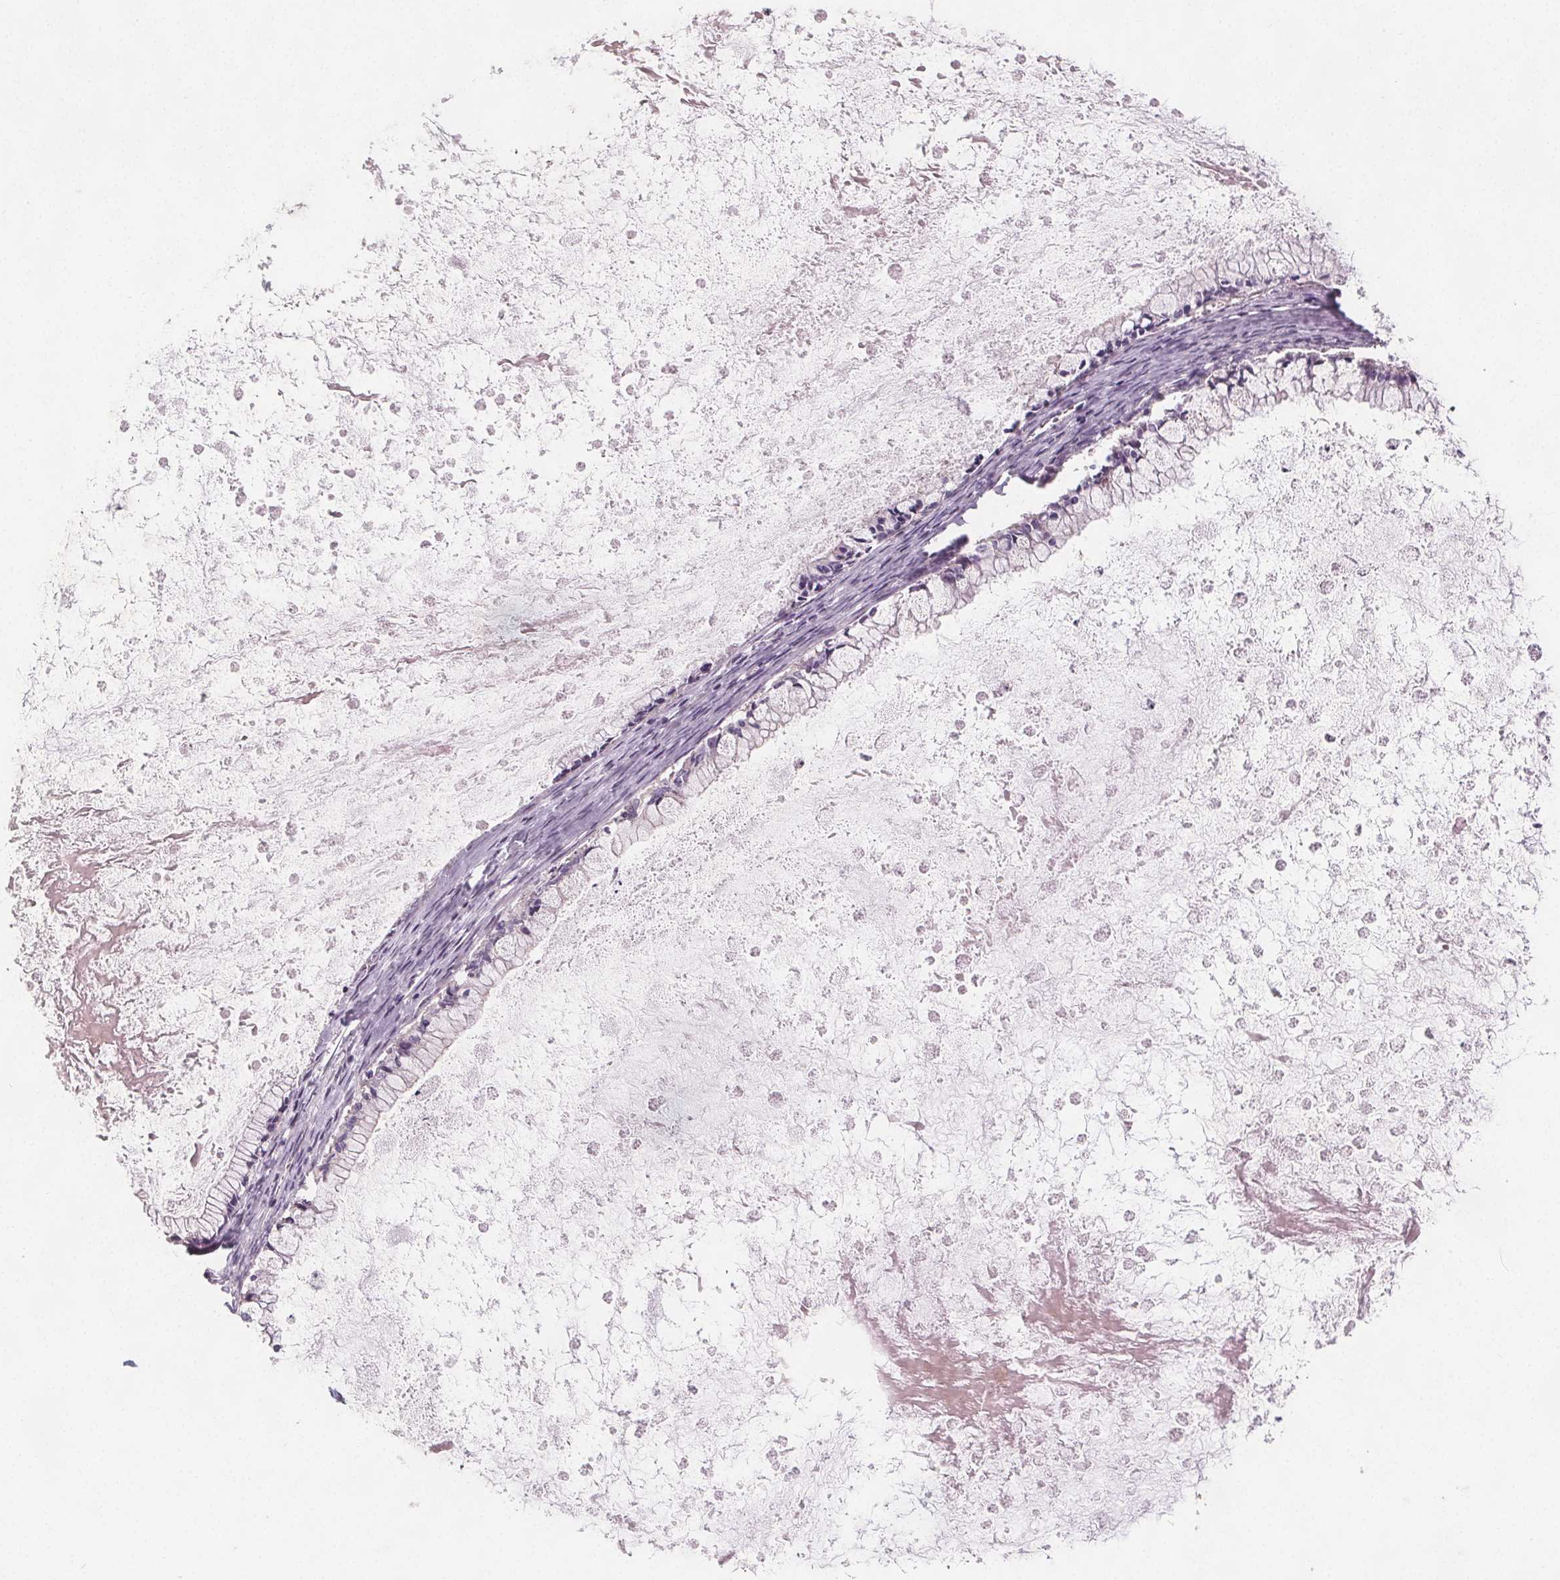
{"staining": {"intensity": "negative", "quantity": "none", "location": "none"}, "tissue": "ovarian cancer", "cell_type": "Tumor cells", "image_type": "cancer", "snomed": [{"axis": "morphology", "description": "Cystadenocarcinoma, mucinous, NOS"}, {"axis": "topography", "description": "Ovary"}], "caption": "This micrograph is of mucinous cystadenocarcinoma (ovarian) stained with immunohistochemistry to label a protein in brown with the nuclei are counter-stained blue. There is no positivity in tumor cells.", "gene": "VNN1", "patient": {"sex": "female", "age": 67}}